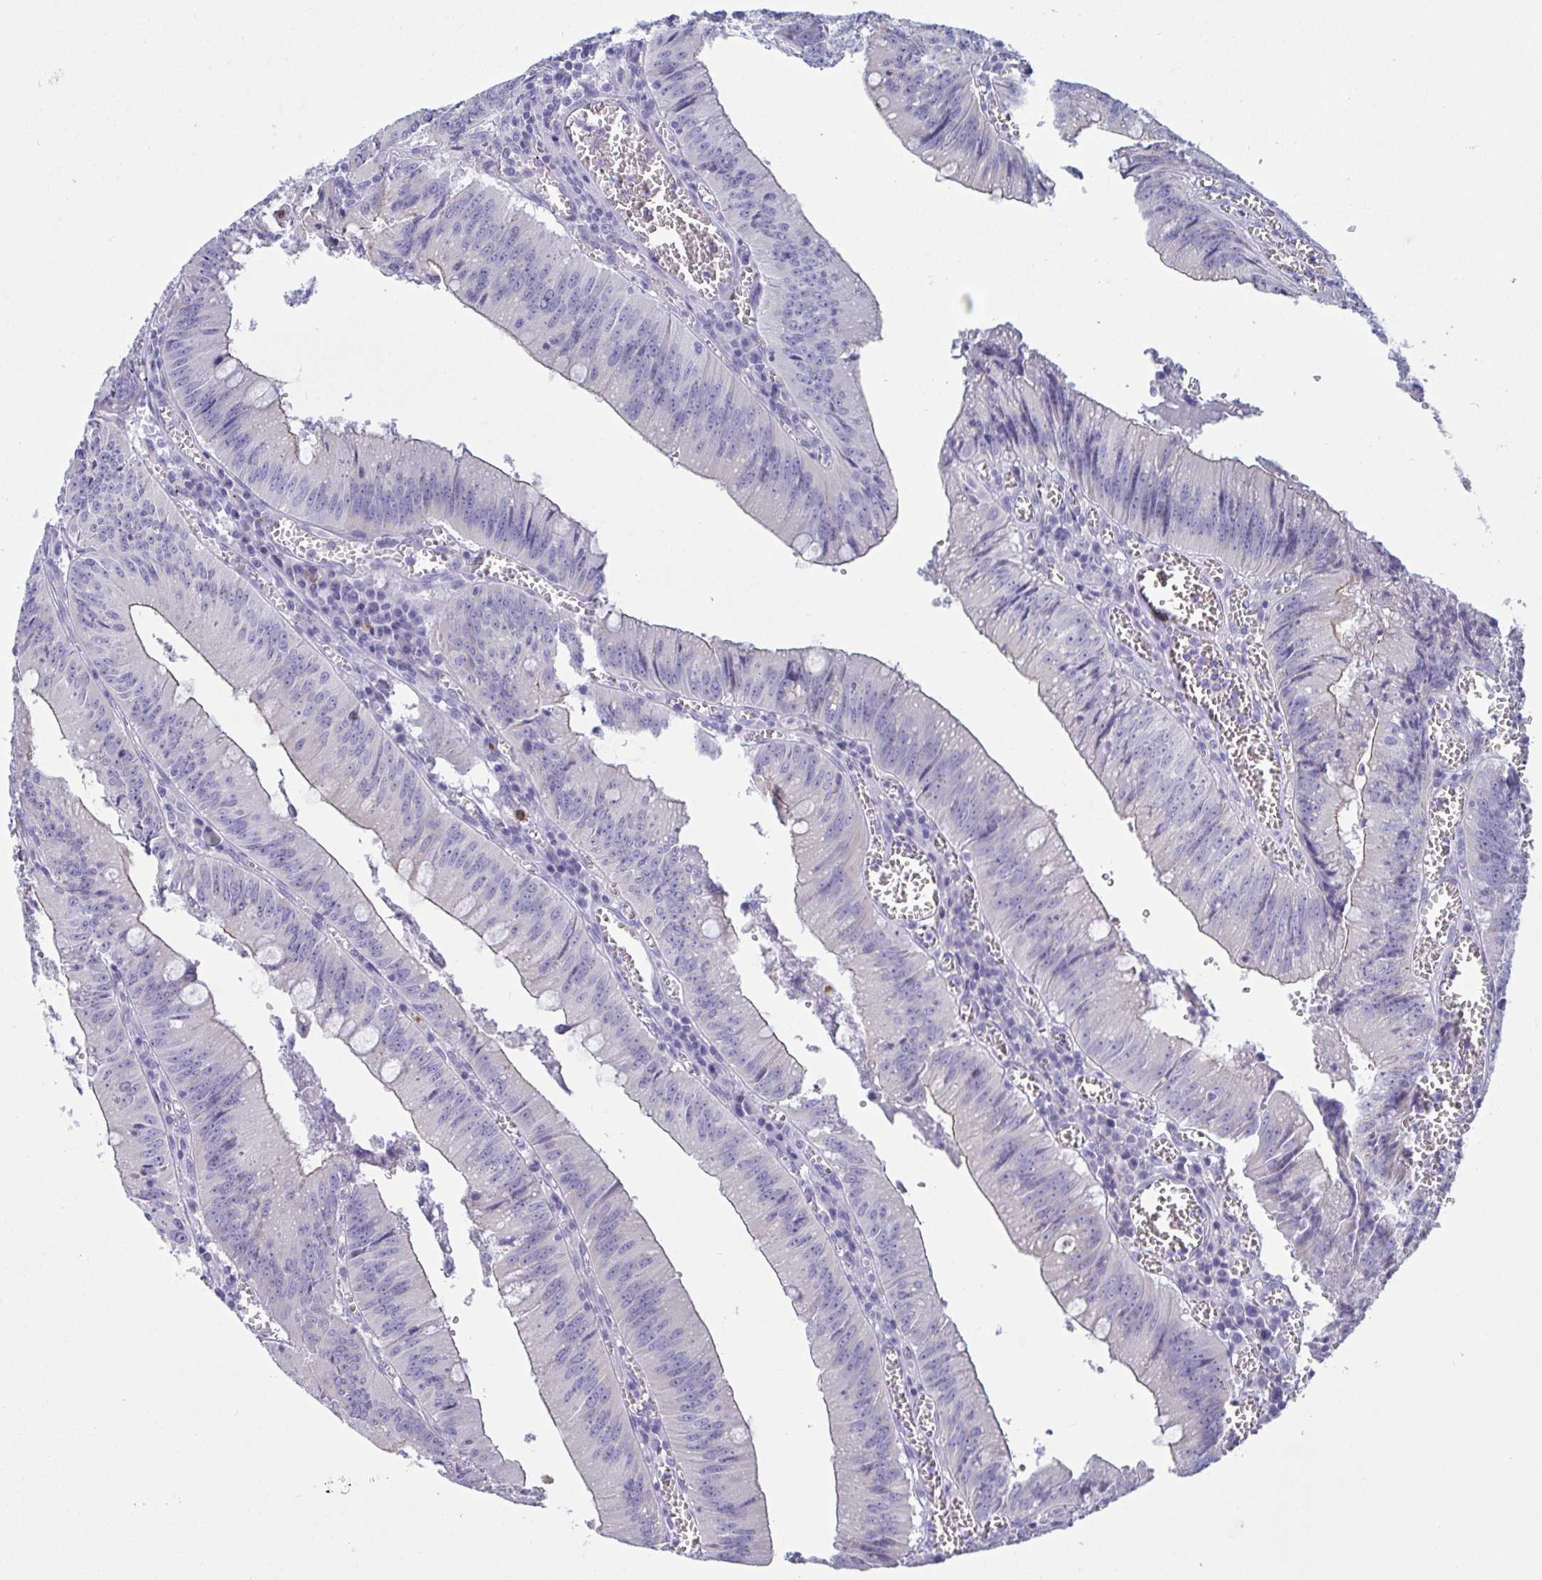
{"staining": {"intensity": "weak", "quantity": "<25%", "location": "cytoplasmic/membranous"}, "tissue": "colorectal cancer", "cell_type": "Tumor cells", "image_type": "cancer", "snomed": [{"axis": "morphology", "description": "Adenocarcinoma, NOS"}, {"axis": "topography", "description": "Rectum"}], "caption": "Protein analysis of colorectal adenocarcinoma shows no significant expression in tumor cells.", "gene": "TAS2R38", "patient": {"sex": "female", "age": 81}}